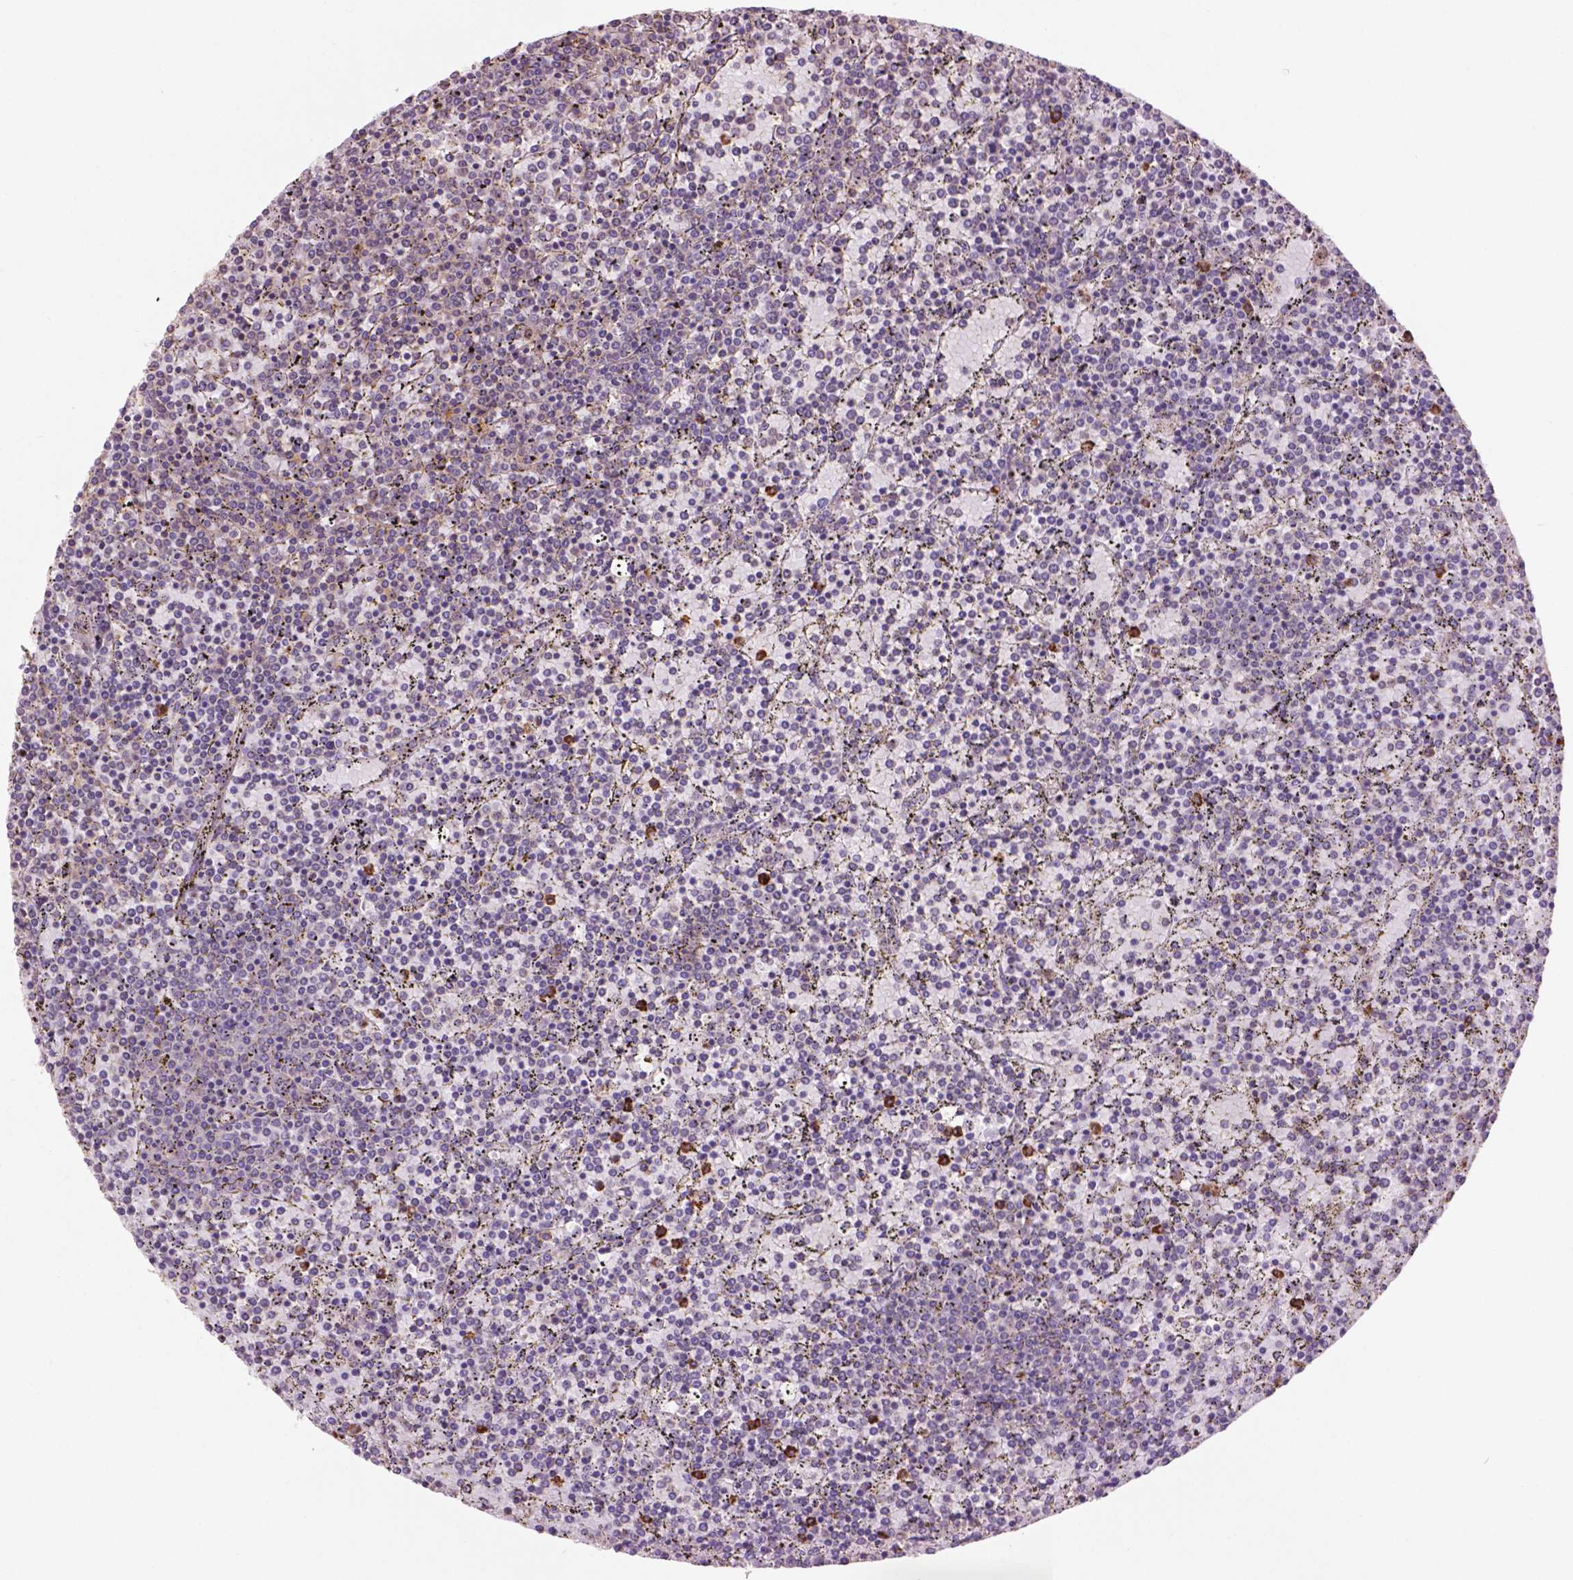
{"staining": {"intensity": "negative", "quantity": "none", "location": "none"}, "tissue": "lymphoma", "cell_type": "Tumor cells", "image_type": "cancer", "snomed": [{"axis": "morphology", "description": "Malignant lymphoma, non-Hodgkin's type, Low grade"}, {"axis": "topography", "description": "Spleen"}], "caption": "Immunohistochemical staining of low-grade malignant lymphoma, non-Hodgkin's type reveals no significant expression in tumor cells.", "gene": "LRRC3C", "patient": {"sex": "female", "age": 77}}